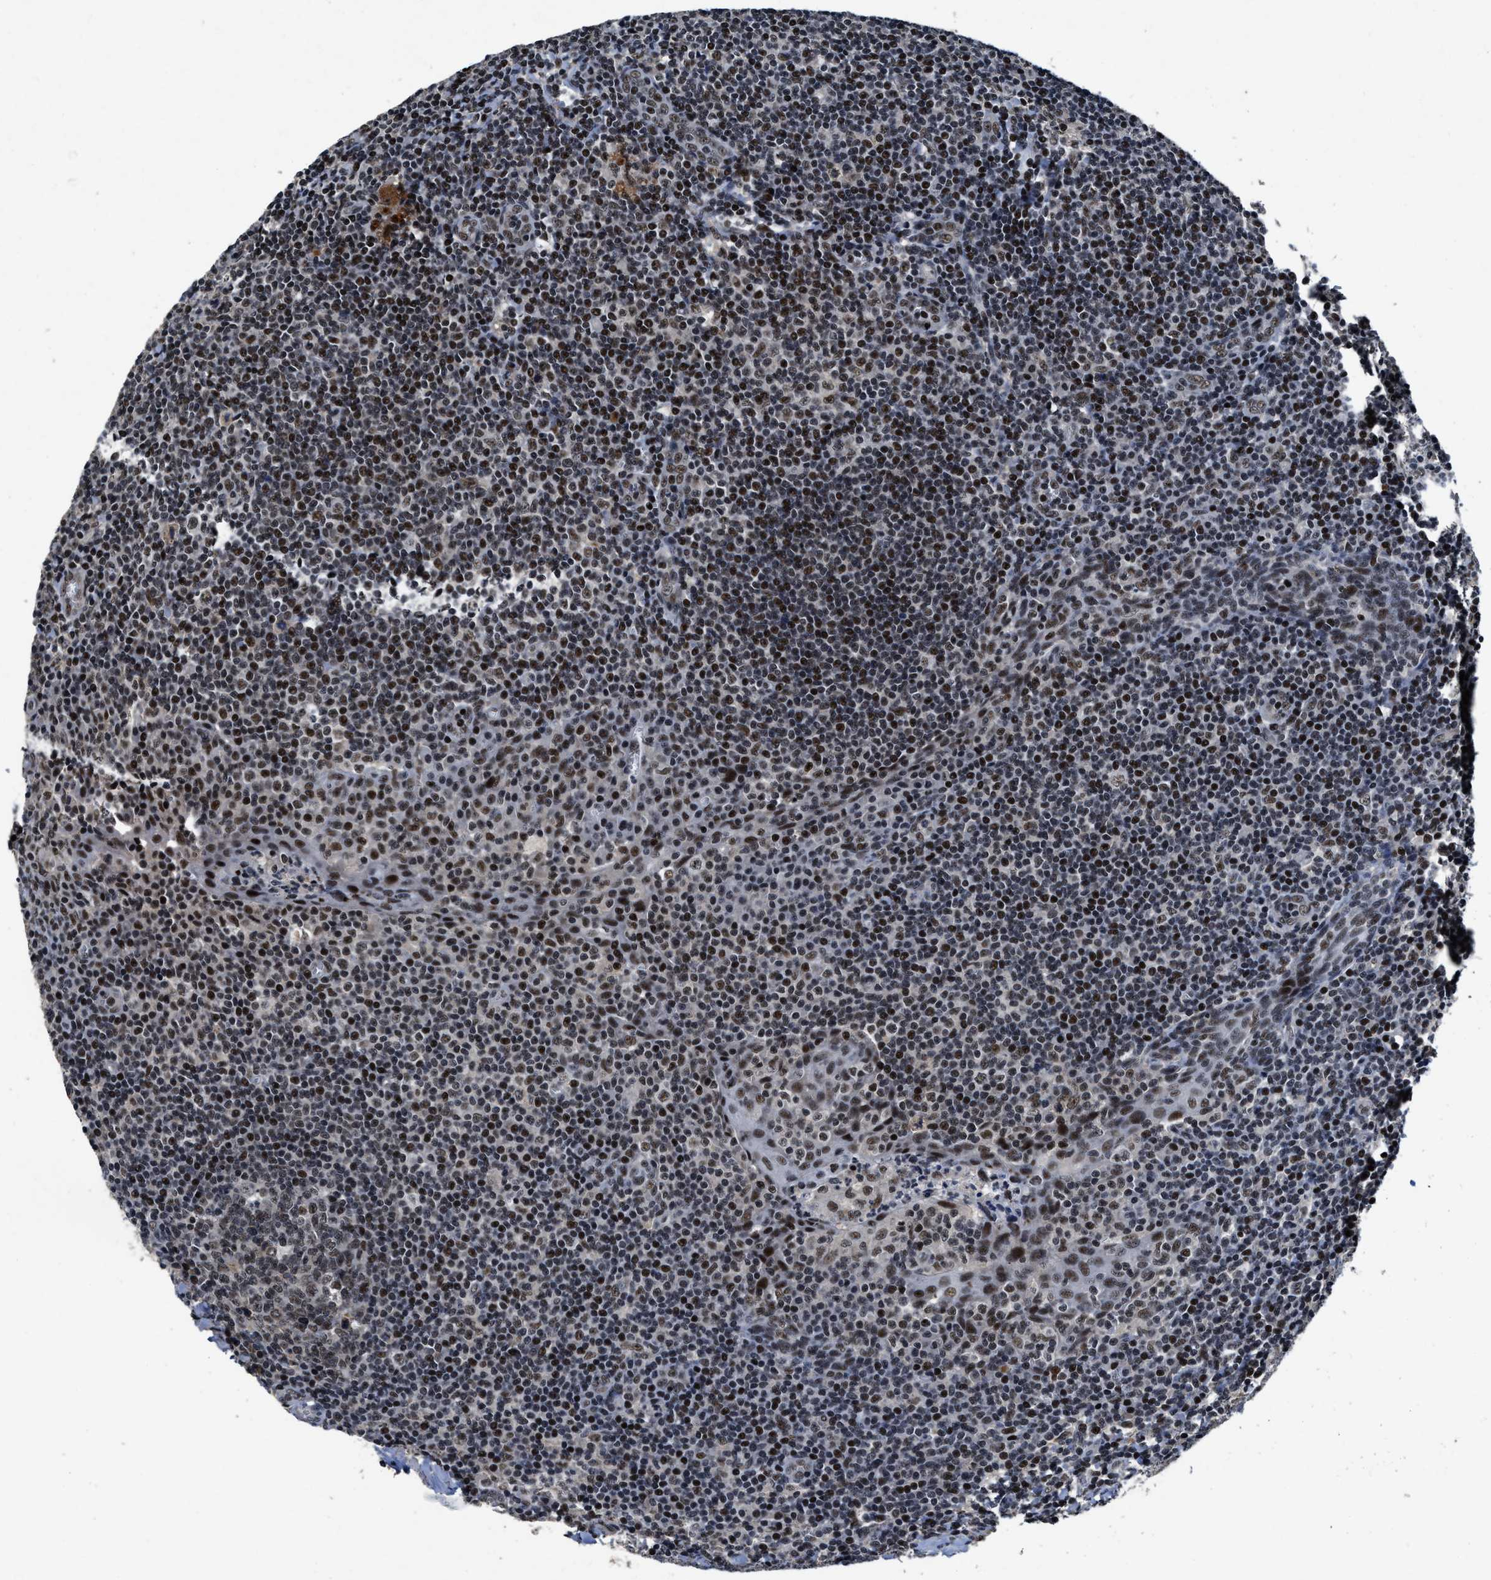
{"staining": {"intensity": "moderate", "quantity": "25%-75%", "location": "nuclear"}, "tissue": "tonsil", "cell_type": "Germinal center cells", "image_type": "normal", "snomed": [{"axis": "morphology", "description": "Normal tissue, NOS"}, {"axis": "topography", "description": "Tonsil"}], "caption": "Tonsil stained with DAB immunohistochemistry (IHC) exhibits medium levels of moderate nuclear staining in approximately 25%-75% of germinal center cells.", "gene": "ZNF233", "patient": {"sex": "male", "age": 37}}